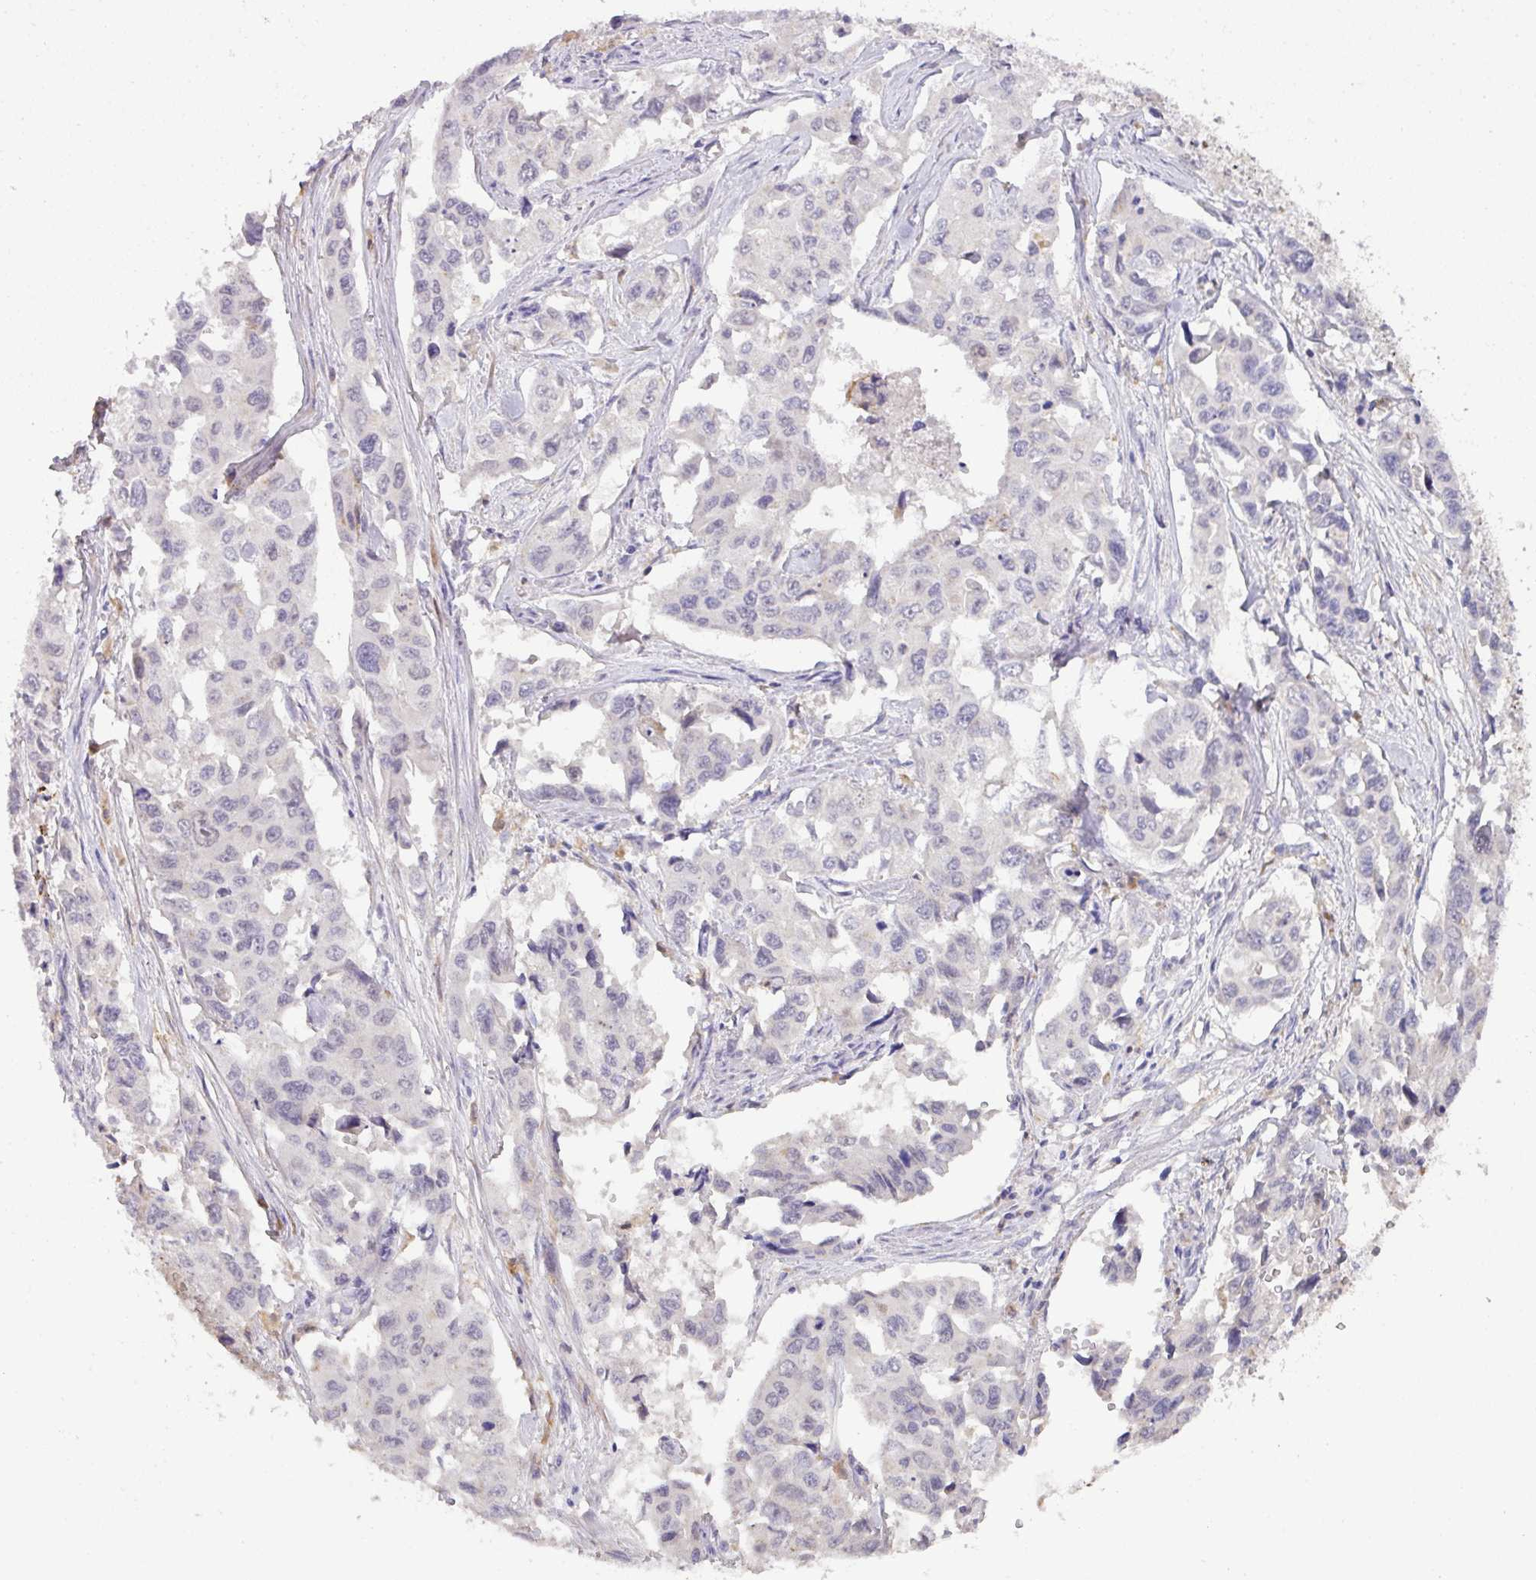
{"staining": {"intensity": "negative", "quantity": "none", "location": "none"}, "tissue": "lung cancer", "cell_type": "Tumor cells", "image_type": "cancer", "snomed": [{"axis": "morphology", "description": "Adenocarcinoma, NOS"}, {"axis": "topography", "description": "Lung"}], "caption": "Tumor cells are negative for protein expression in human lung cancer.", "gene": "GCNT7", "patient": {"sex": "male", "age": 64}}